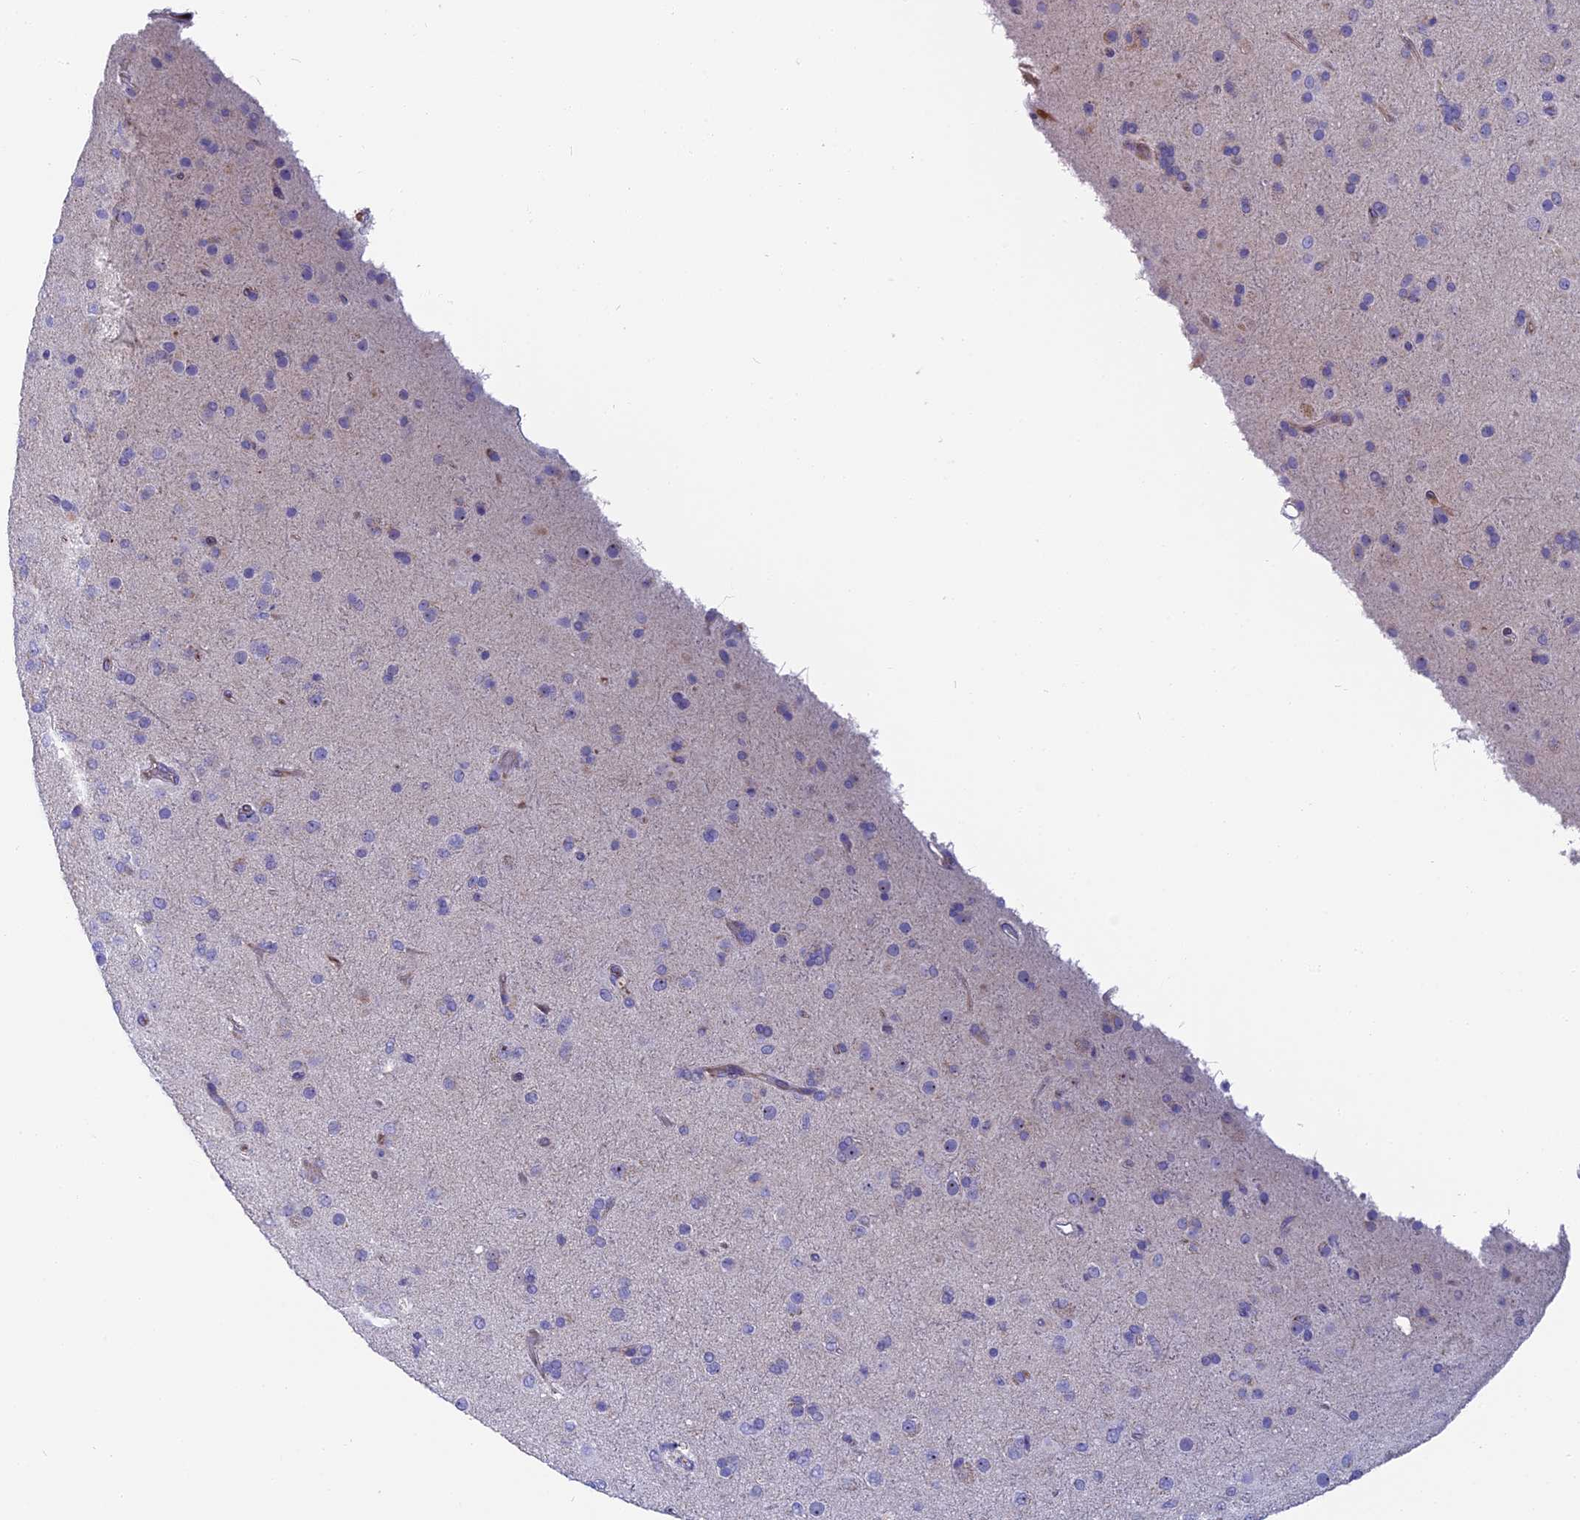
{"staining": {"intensity": "negative", "quantity": "none", "location": "none"}, "tissue": "glioma", "cell_type": "Tumor cells", "image_type": "cancer", "snomed": [{"axis": "morphology", "description": "Glioma, malignant, Low grade"}, {"axis": "topography", "description": "Brain"}], "caption": "Immunohistochemistry of human malignant glioma (low-grade) shows no staining in tumor cells.", "gene": "DTWD1", "patient": {"sex": "male", "age": 65}}